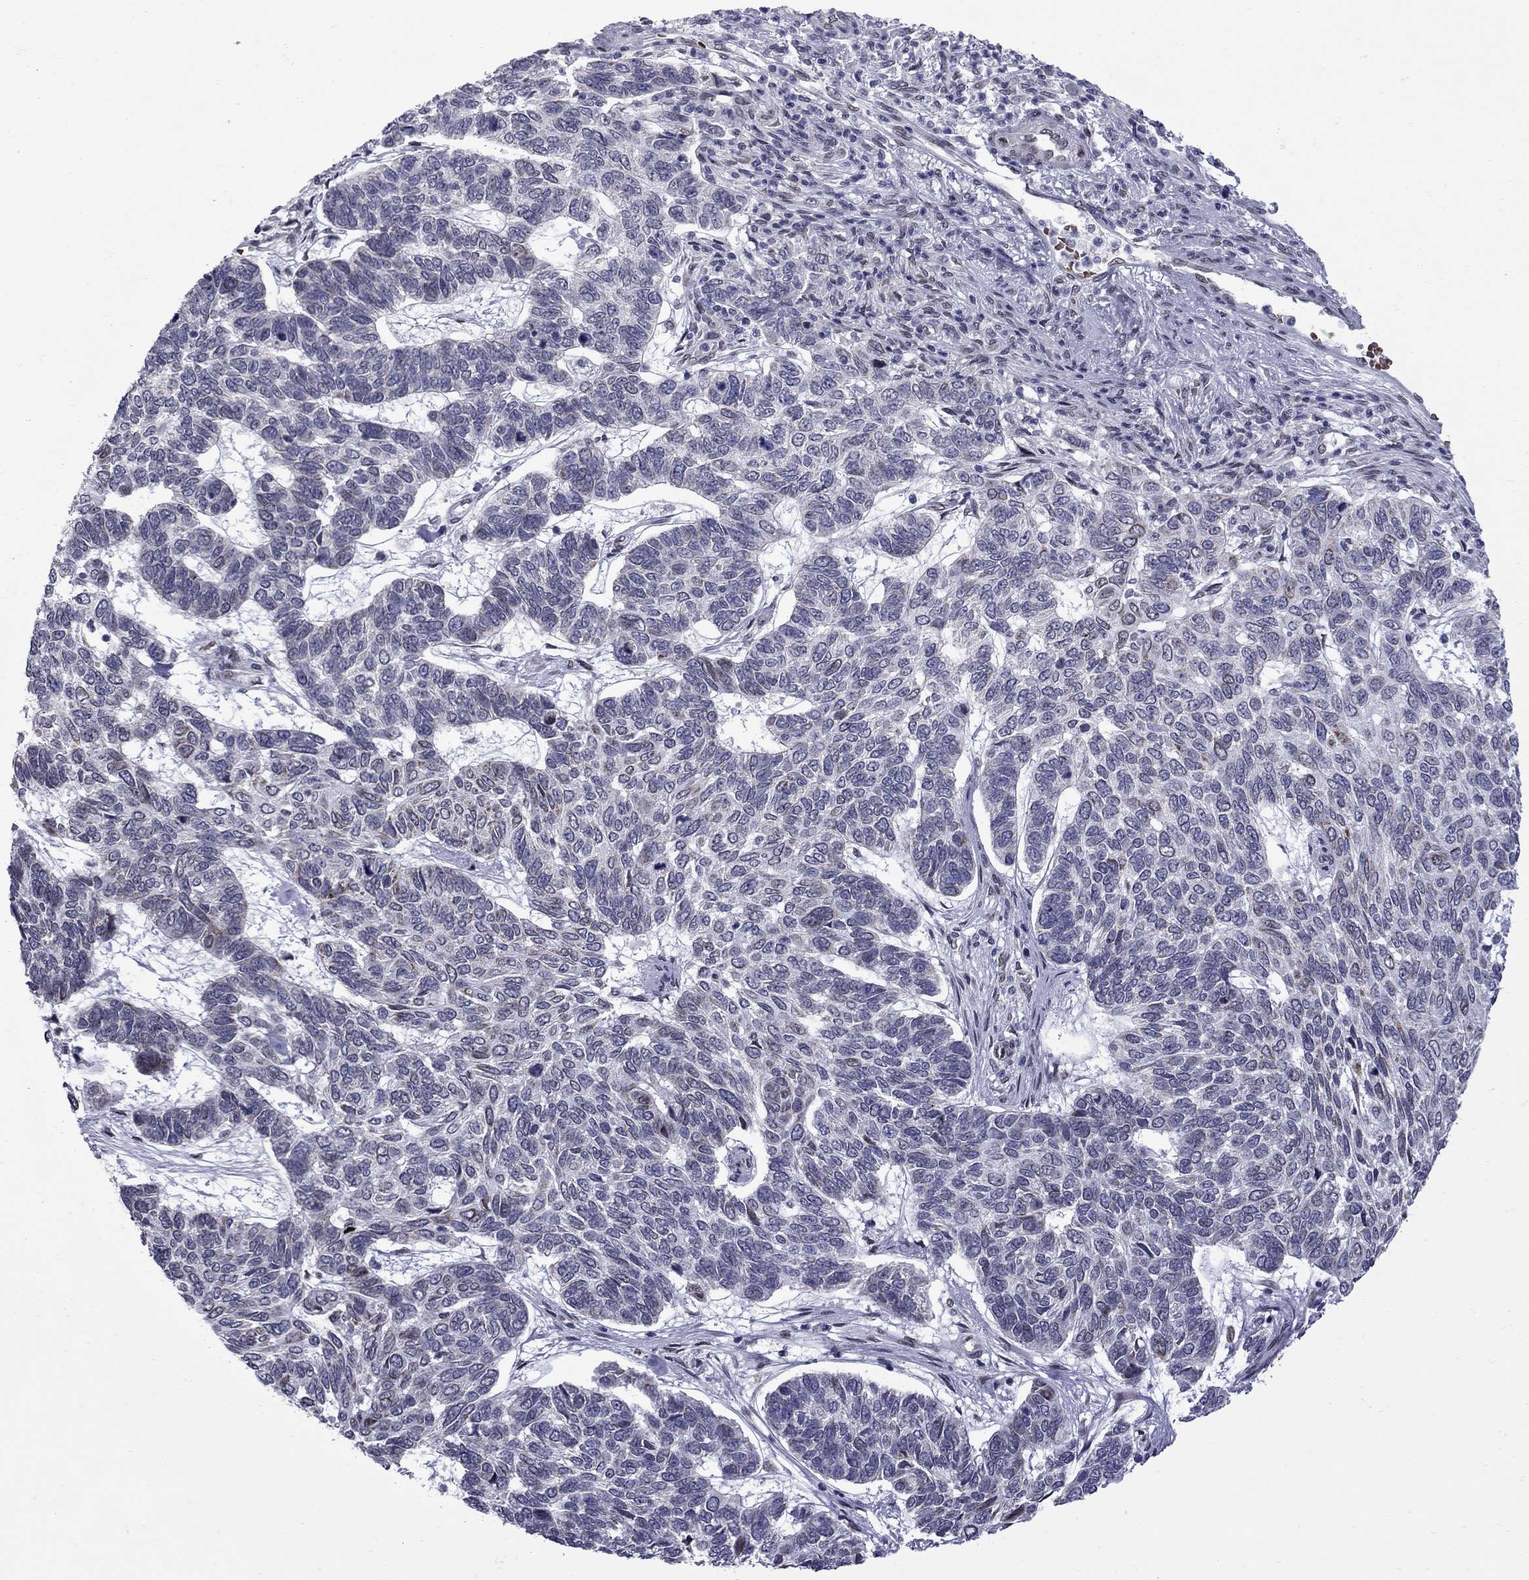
{"staining": {"intensity": "moderate", "quantity": "<25%", "location": "cytoplasmic/membranous"}, "tissue": "skin cancer", "cell_type": "Tumor cells", "image_type": "cancer", "snomed": [{"axis": "morphology", "description": "Basal cell carcinoma"}, {"axis": "topography", "description": "Skin"}], "caption": "Tumor cells show low levels of moderate cytoplasmic/membranous positivity in about <25% of cells in human skin basal cell carcinoma.", "gene": "CLTCL1", "patient": {"sex": "female", "age": 65}}